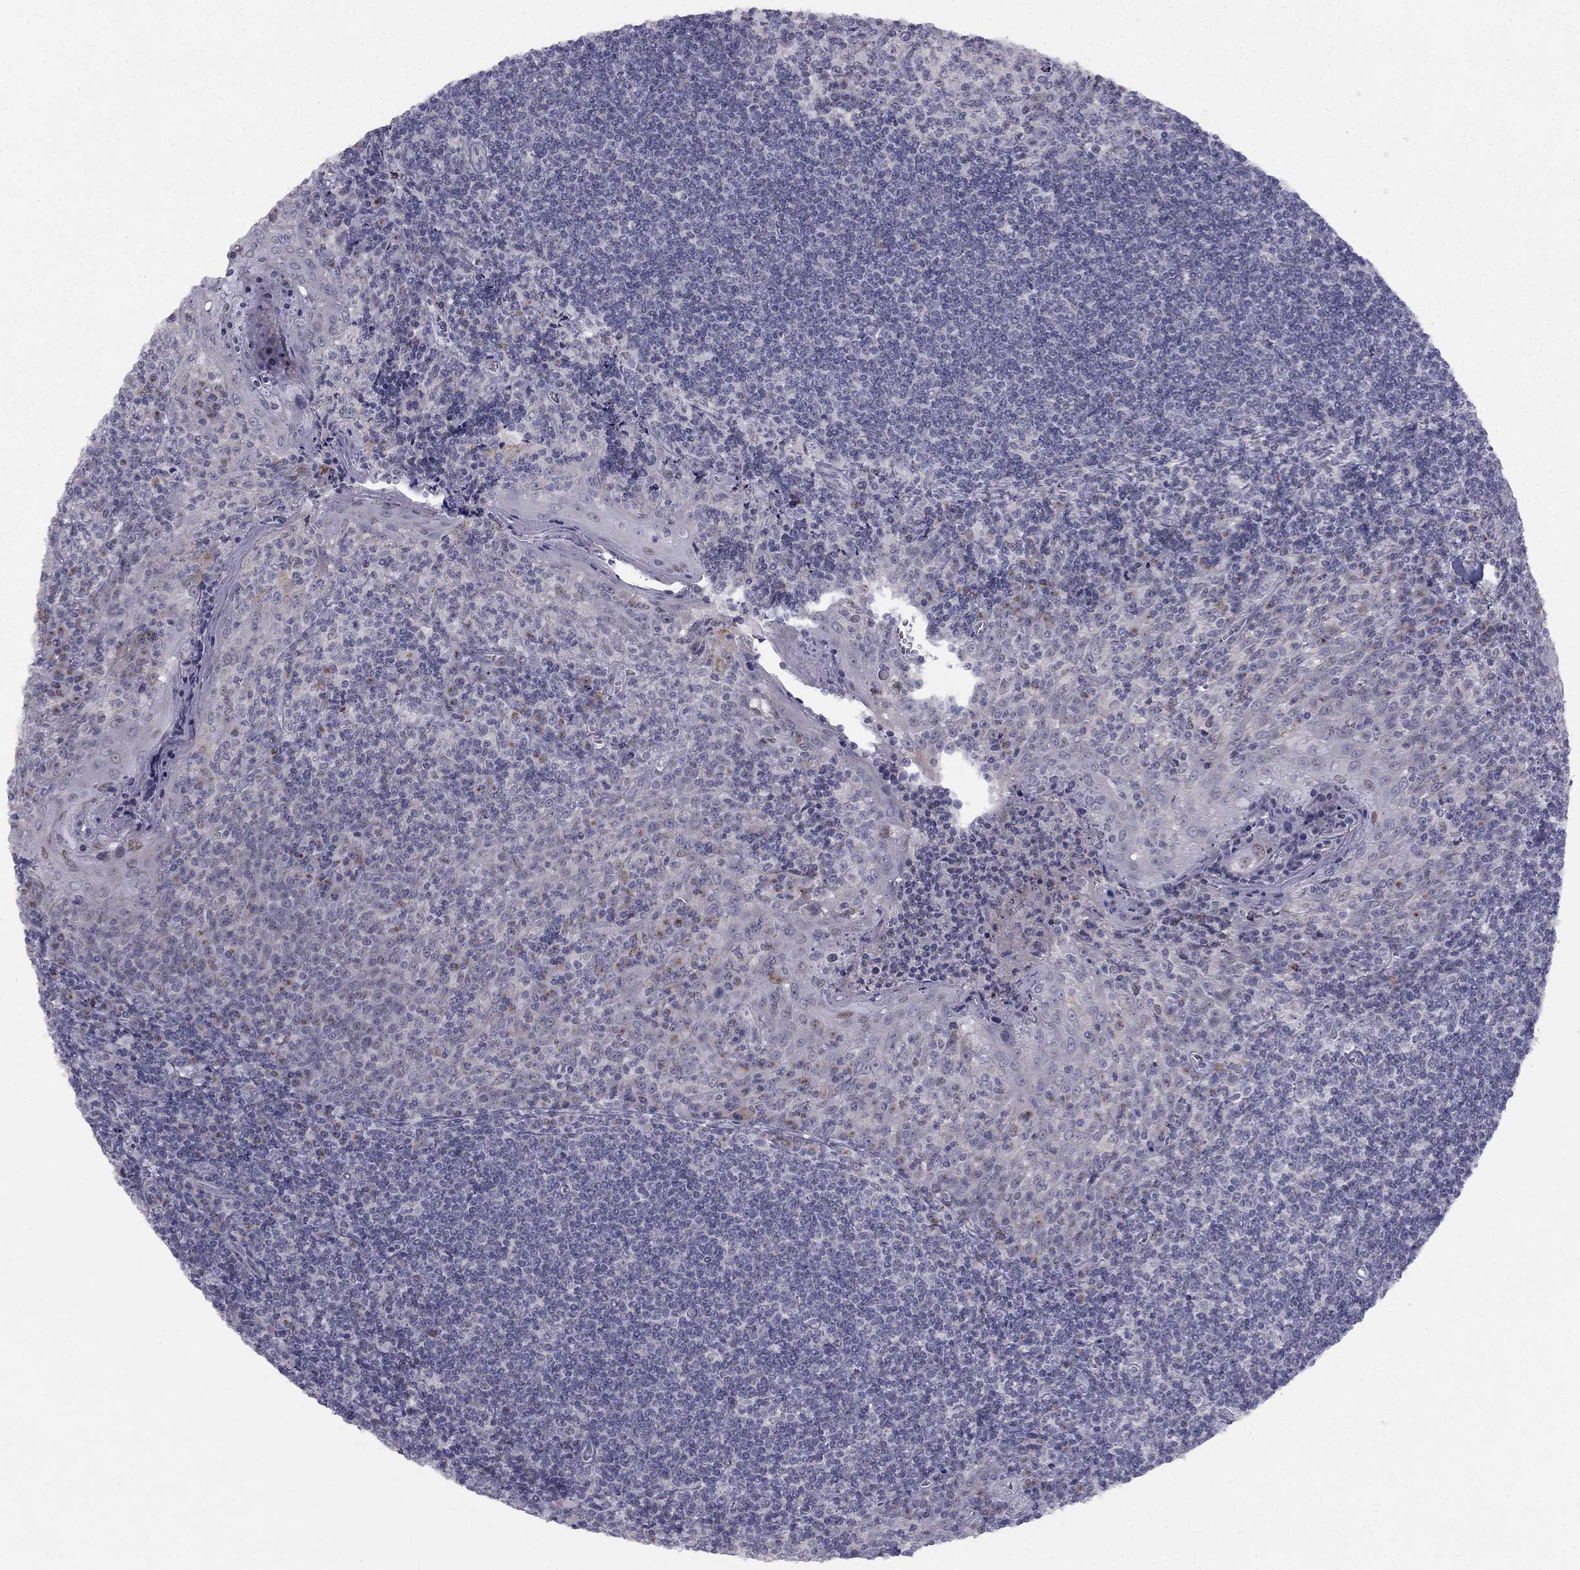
{"staining": {"intensity": "negative", "quantity": "none", "location": "none"}, "tissue": "tonsil", "cell_type": "Germinal center cells", "image_type": "normal", "snomed": [{"axis": "morphology", "description": "Normal tissue, NOS"}, {"axis": "topography", "description": "Tonsil"}], "caption": "Tonsil stained for a protein using IHC demonstrates no positivity germinal center cells.", "gene": "TRPS1", "patient": {"sex": "male", "age": 33}}